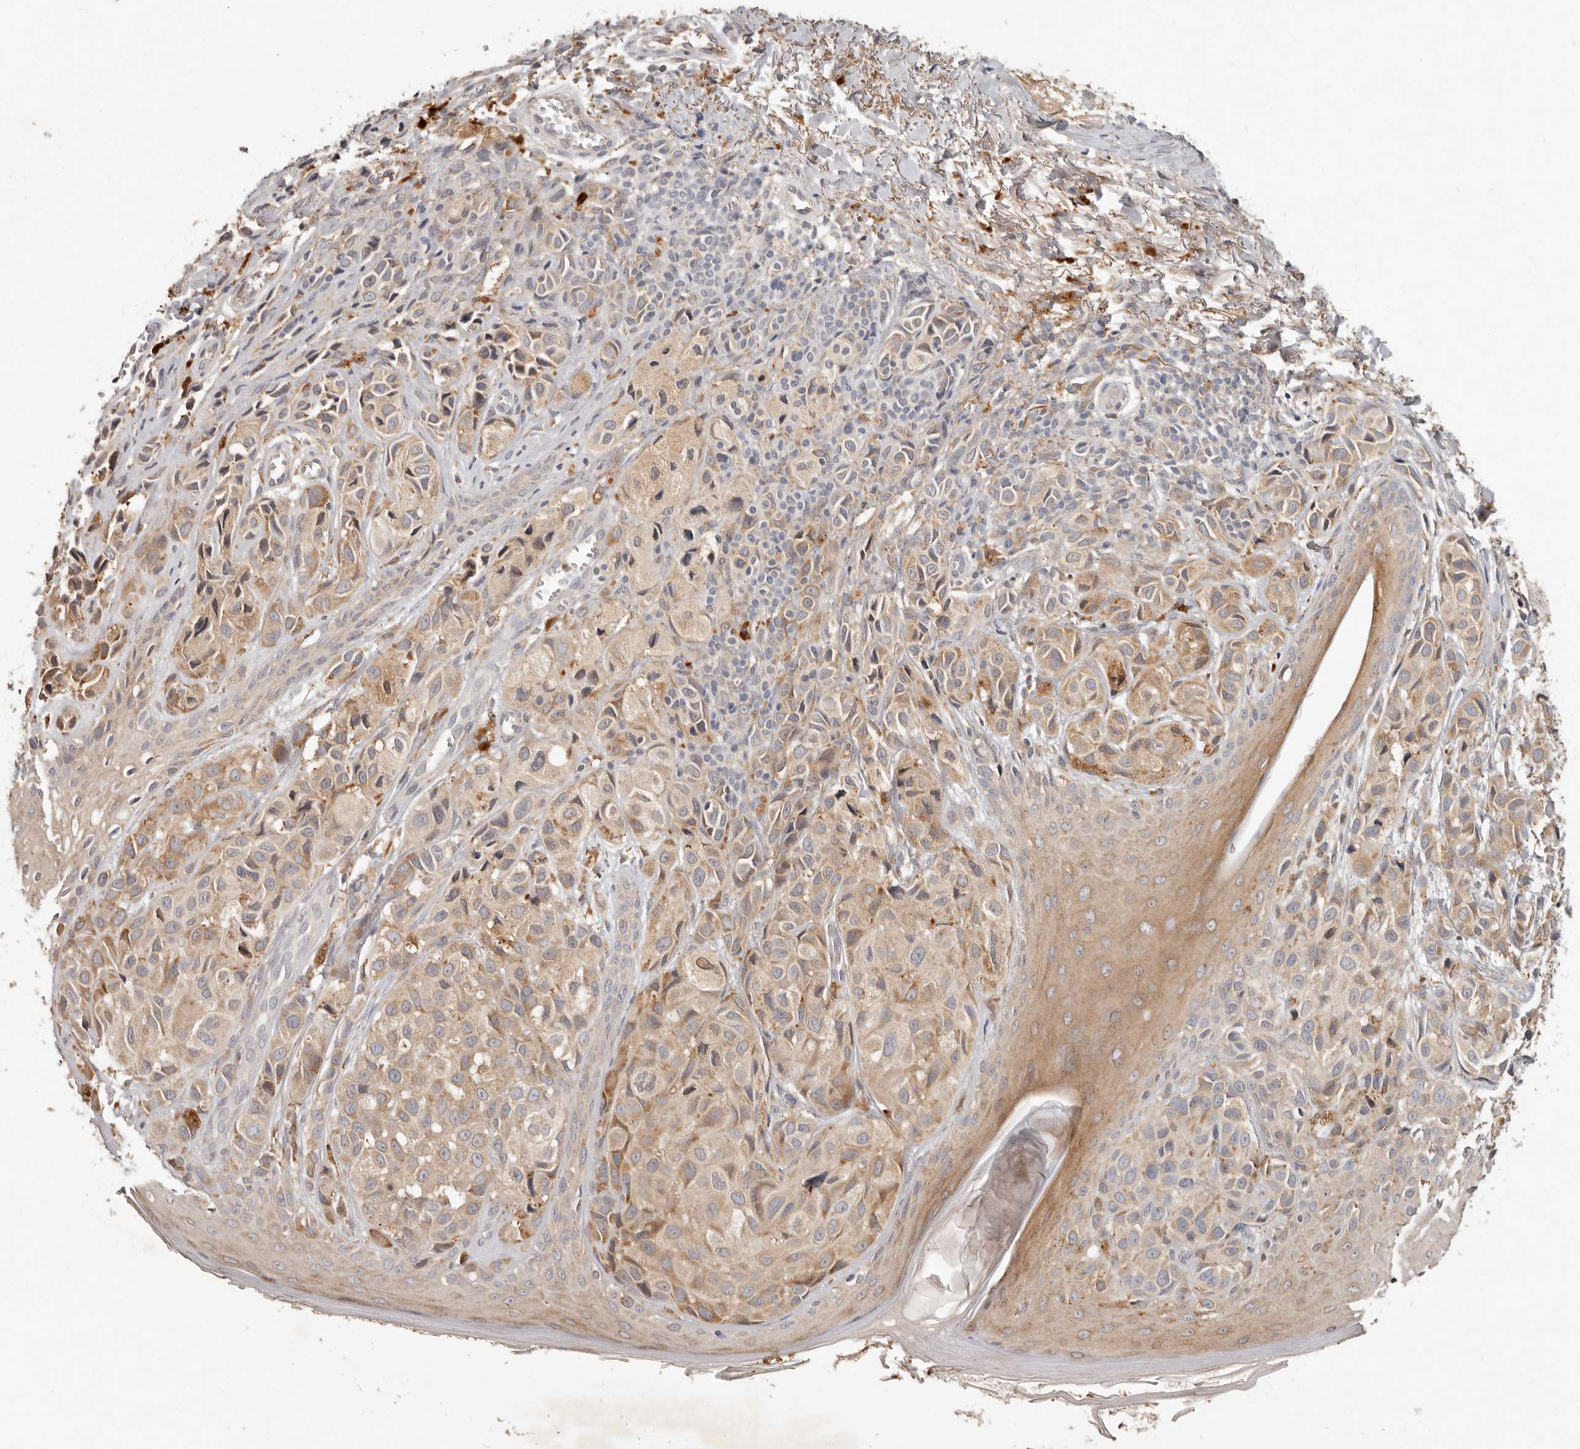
{"staining": {"intensity": "weak", "quantity": ">75%", "location": "cytoplasmic/membranous"}, "tissue": "melanoma", "cell_type": "Tumor cells", "image_type": "cancer", "snomed": [{"axis": "morphology", "description": "Malignant melanoma, NOS"}, {"axis": "topography", "description": "Skin"}], "caption": "Immunohistochemical staining of human malignant melanoma shows low levels of weak cytoplasmic/membranous staining in approximately >75% of tumor cells. (IHC, brightfield microscopy, high magnification).", "gene": "ARHGEF10L", "patient": {"sex": "female", "age": 58}}